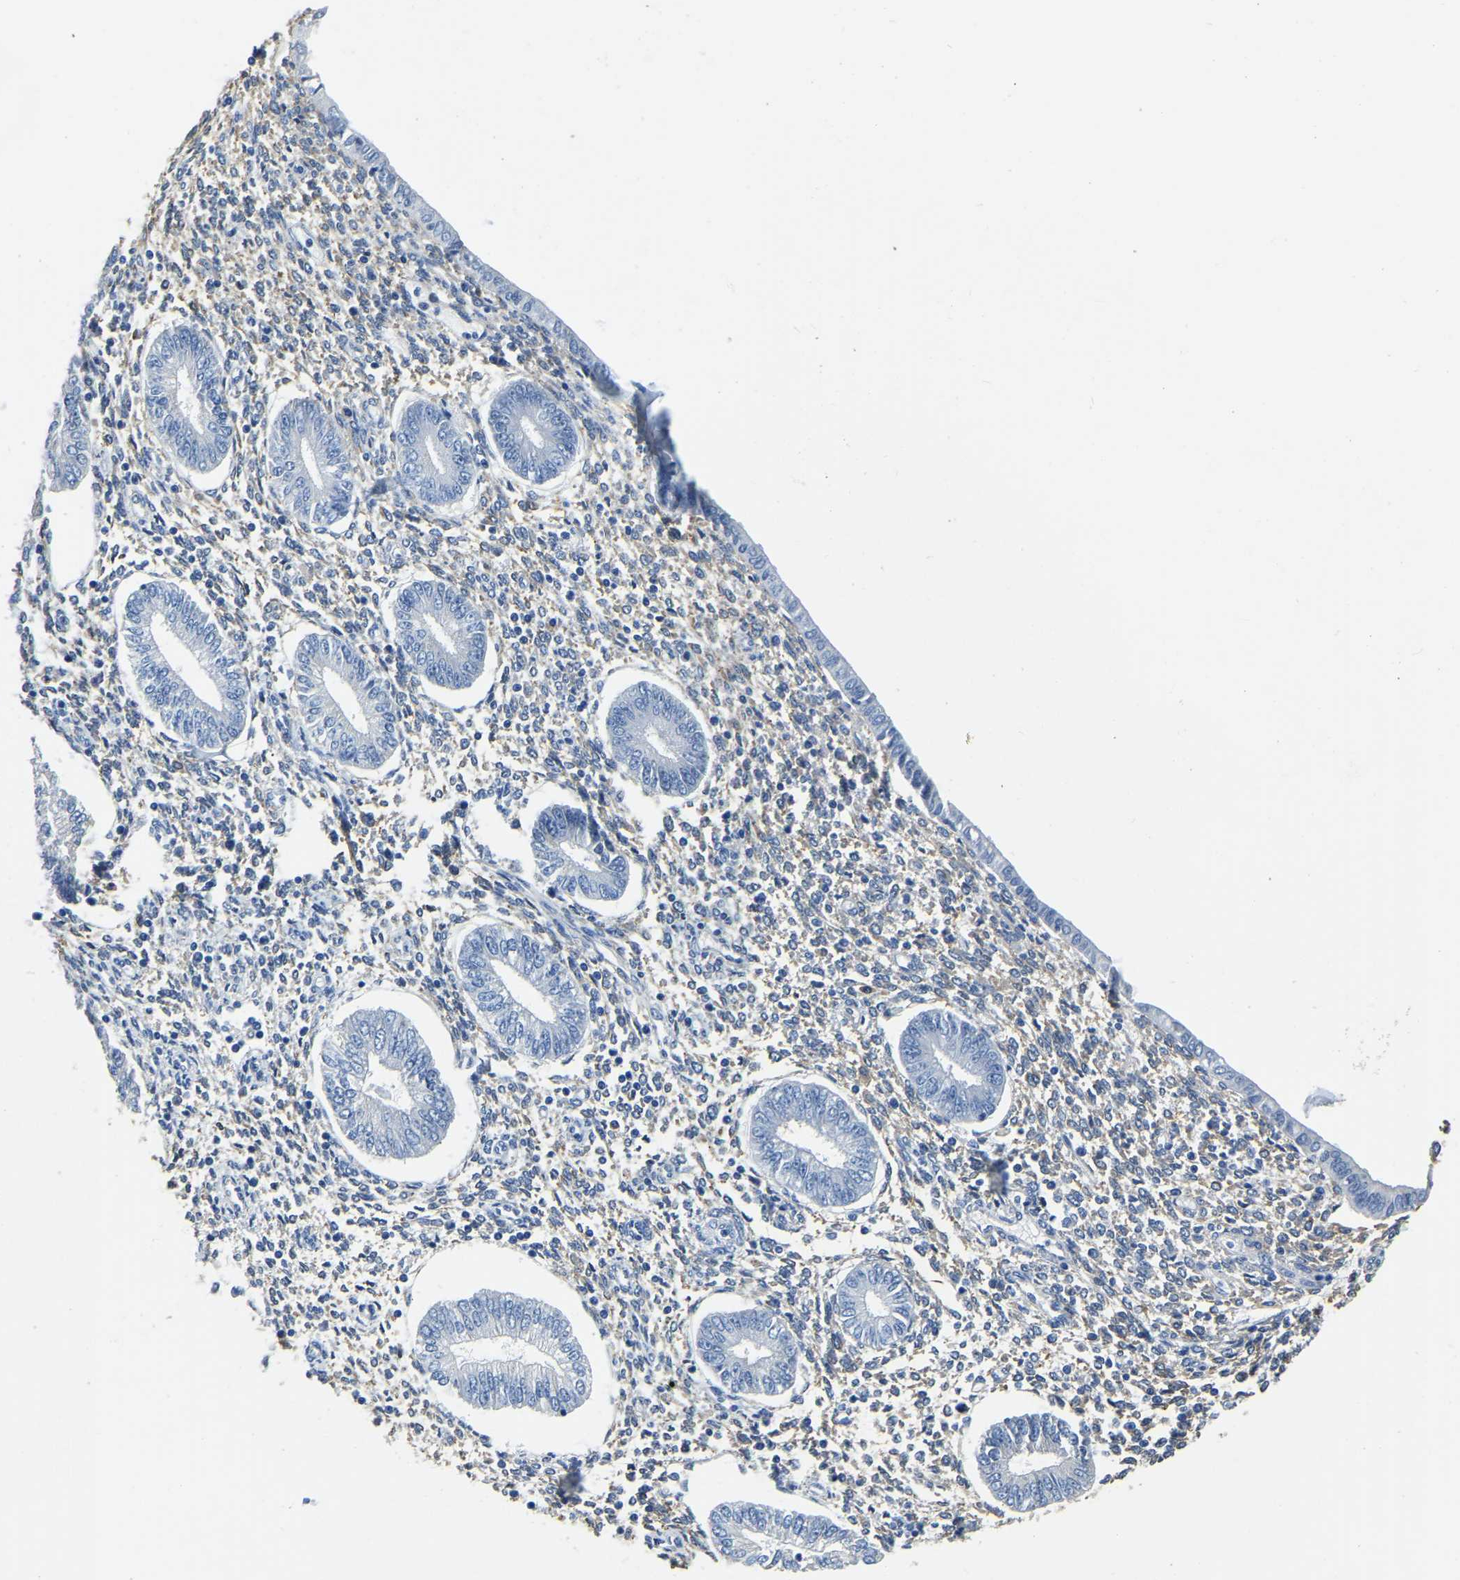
{"staining": {"intensity": "negative", "quantity": "none", "location": "none"}, "tissue": "endometrium", "cell_type": "Cells in endometrial stroma", "image_type": "normal", "snomed": [{"axis": "morphology", "description": "Normal tissue, NOS"}, {"axis": "topography", "description": "Endometrium"}], "caption": "DAB (3,3'-diaminobenzidine) immunohistochemical staining of normal endometrium demonstrates no significant staining in cells in endometrial stroma. The staining was performed using DAB to visualize the protein expression in brown, while the nuclei were stained in blue with hematoxylin (Magnification: 20x).", "gene": "ZDHHC13", "patient": {"sex": "female", "age": 50}}